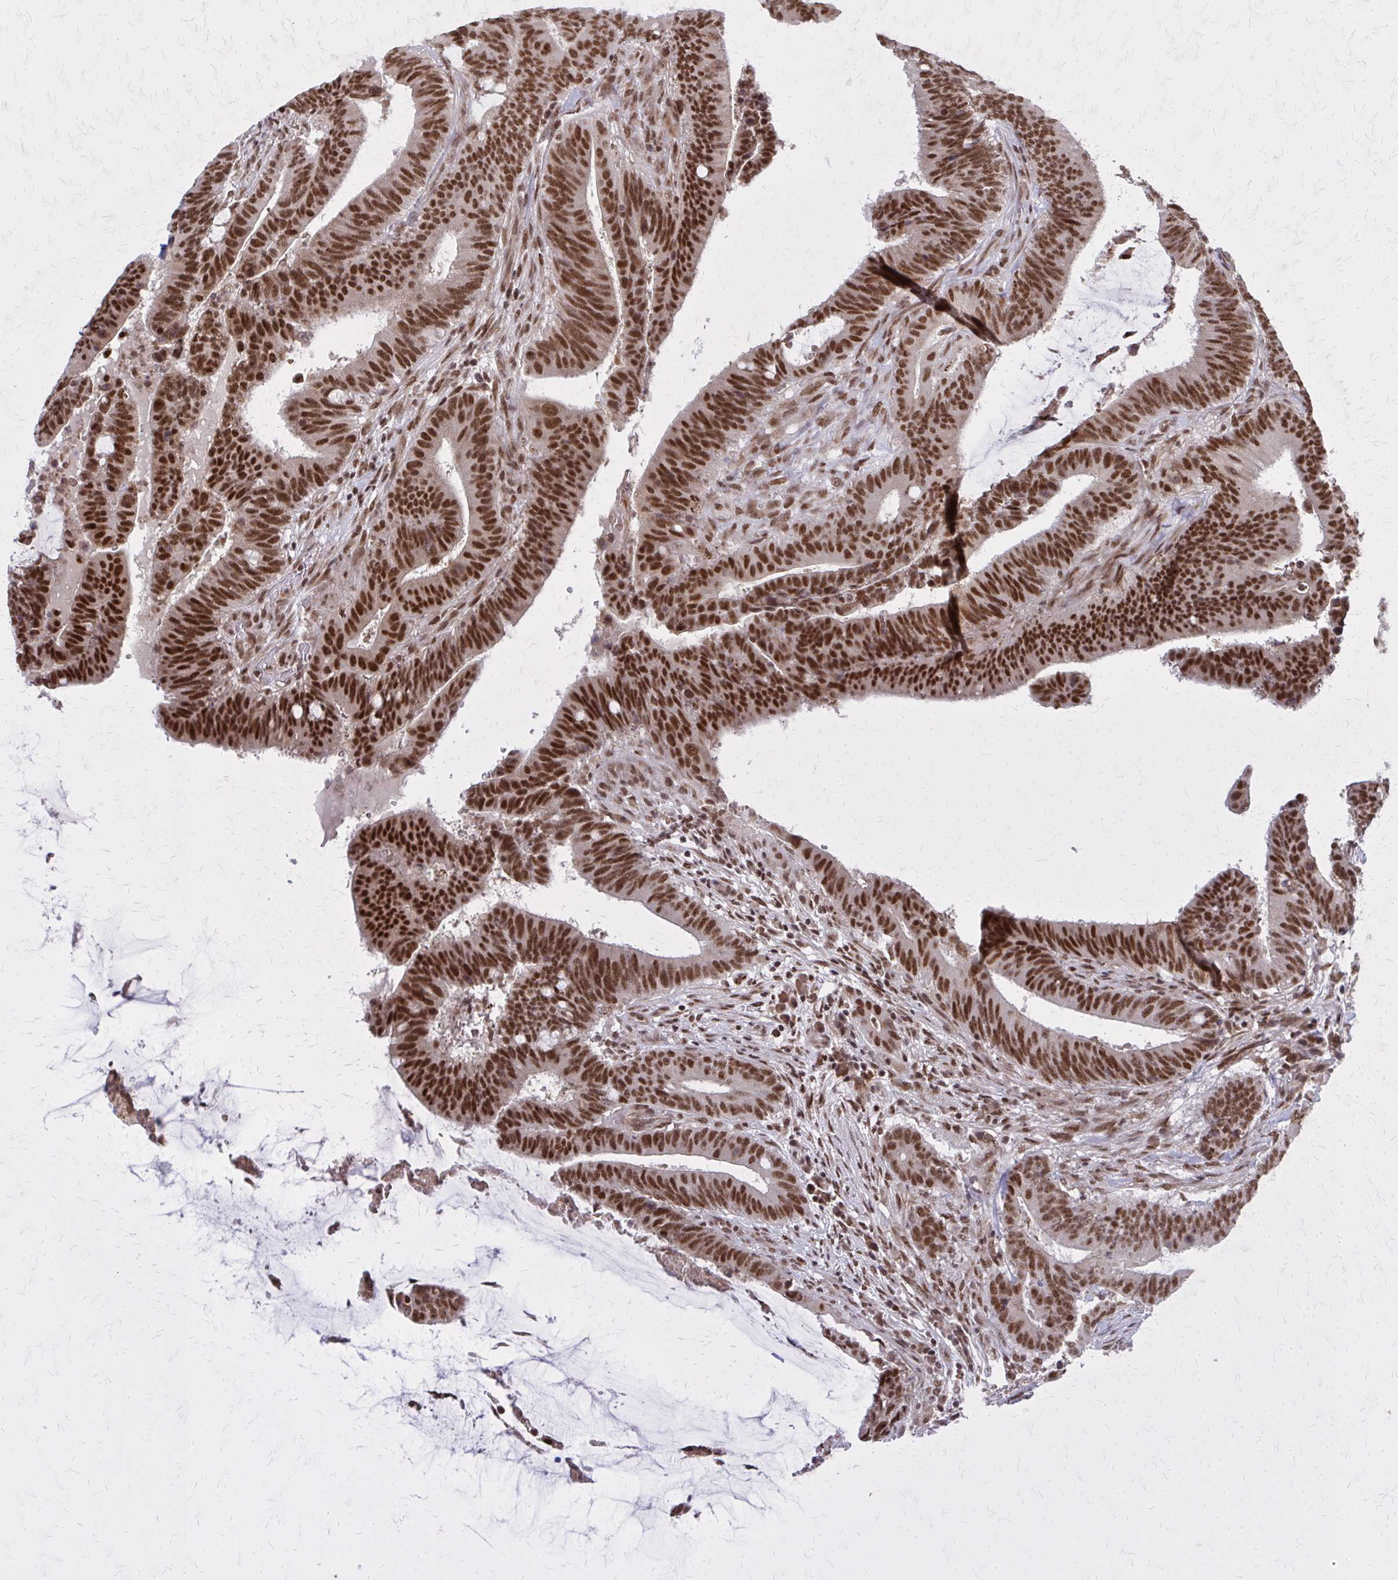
{"staining": {"intensity": "strong", "quantity": ">75%", "location": "nuclear"}, "tissue": "colorectal cancer", "cell_type": "Tumor cells", "image_type": "cancer", "snomed": [{"axis": "morphology", "description": "Adenocarcinoma, NOS"}, {"axis": "topography", "description": "Colon"}], "caption": "A high-resolution micrograph shows immunohistochemistry staining of colorectal cancer (adenocarcinoma), which exhibits strong nuclear expression in about >75% of tumor cells.", "gene": "HDAC3", "patient": {"sex": "female", "age": 43}}